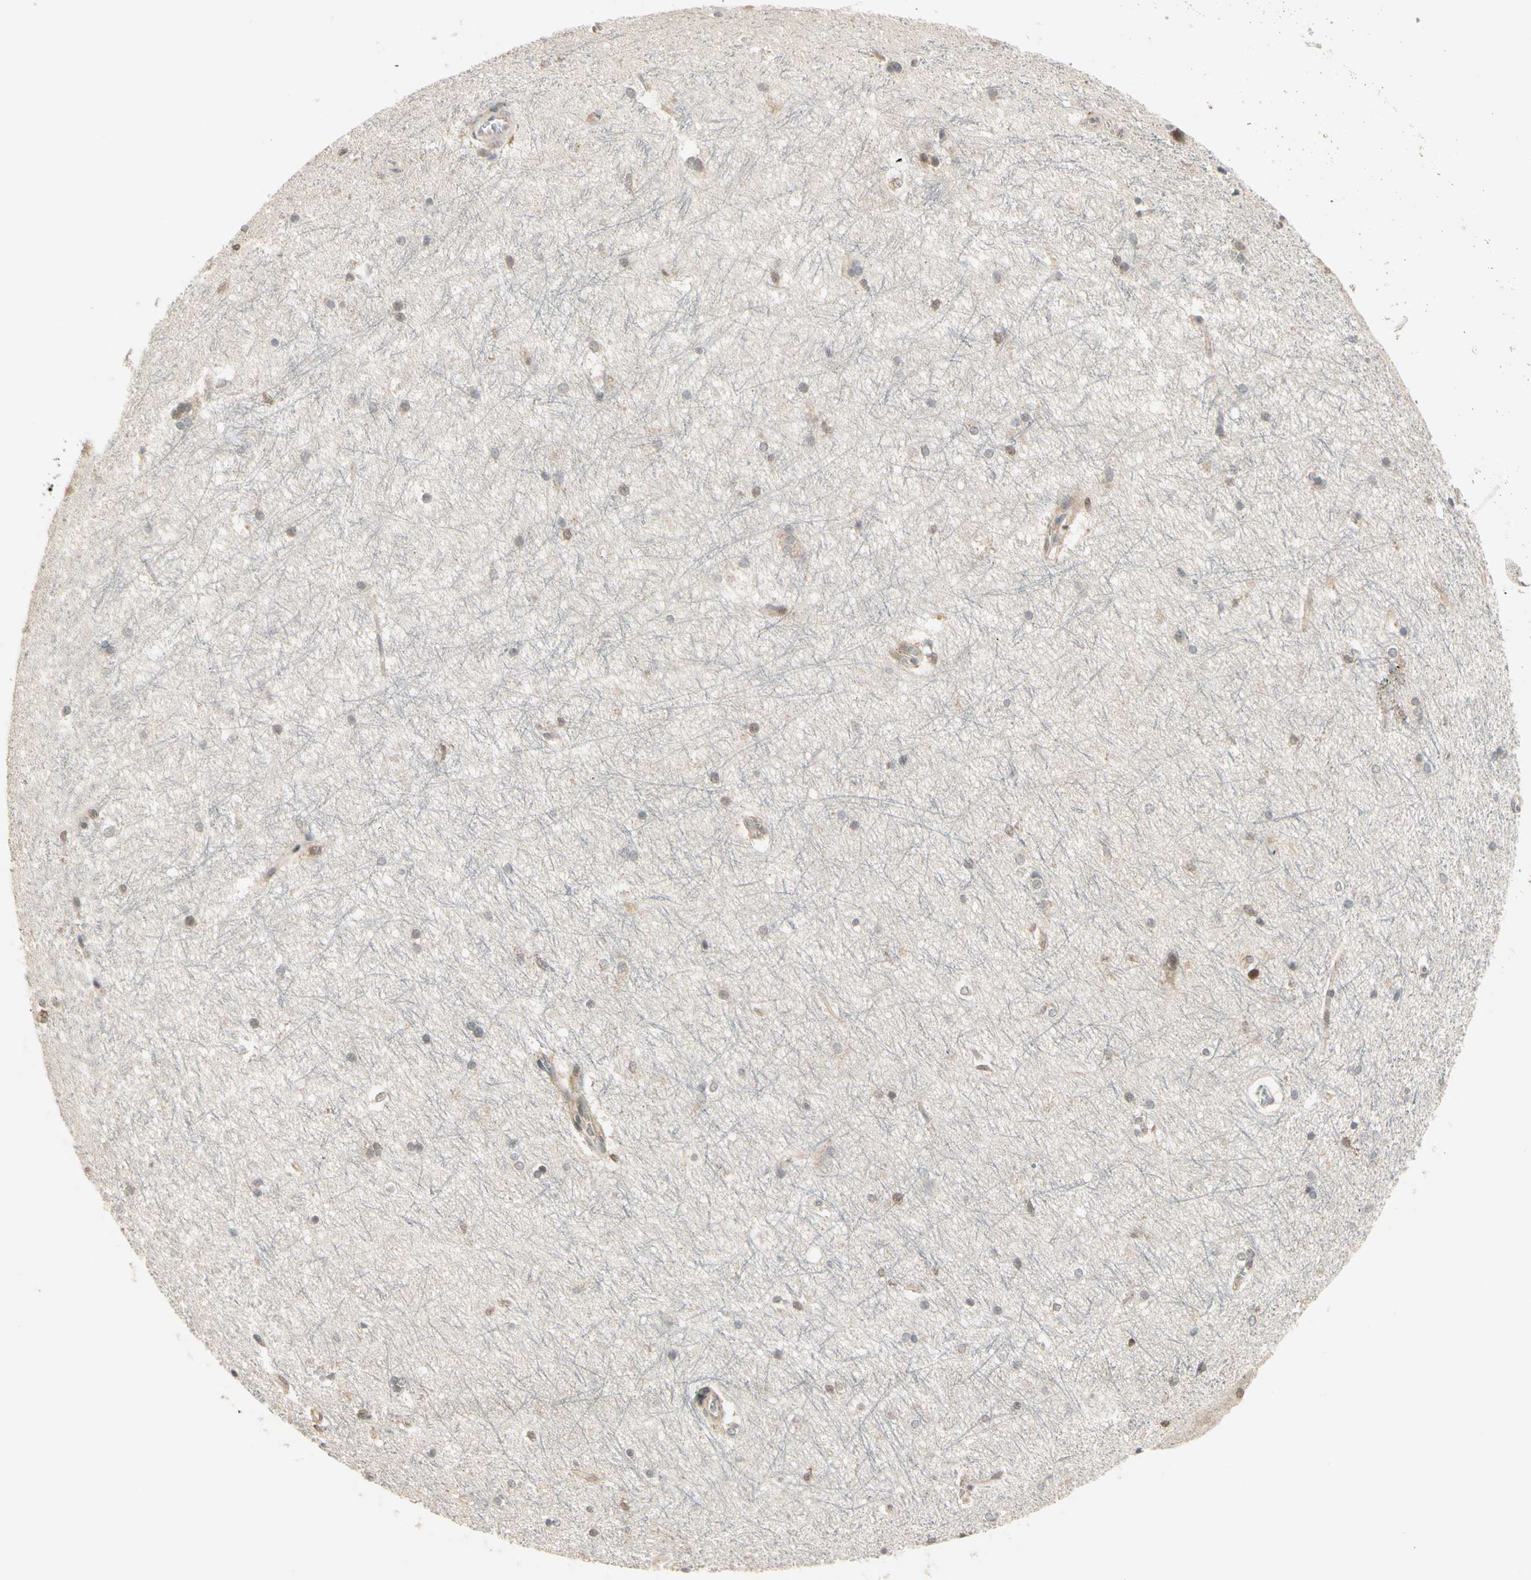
{"staining": {"intensity": "weak", "quantity": "<25%", "location": "cytoplasmic/membranous"}, "tissue": "hippocampus", "cell_type": "Glial cells", "image_type": "normal", "snomed": [{"axis": "morphology", "description": "Normal tissue, NOS"}, {"axis": "topography", "description": "Hippocampus"}], "caption": "The photomicrograph displays no staining of glial cells in benign hippocampus.", "gene": "SVBP", "patient": {"sex": "female", "age": 19}}